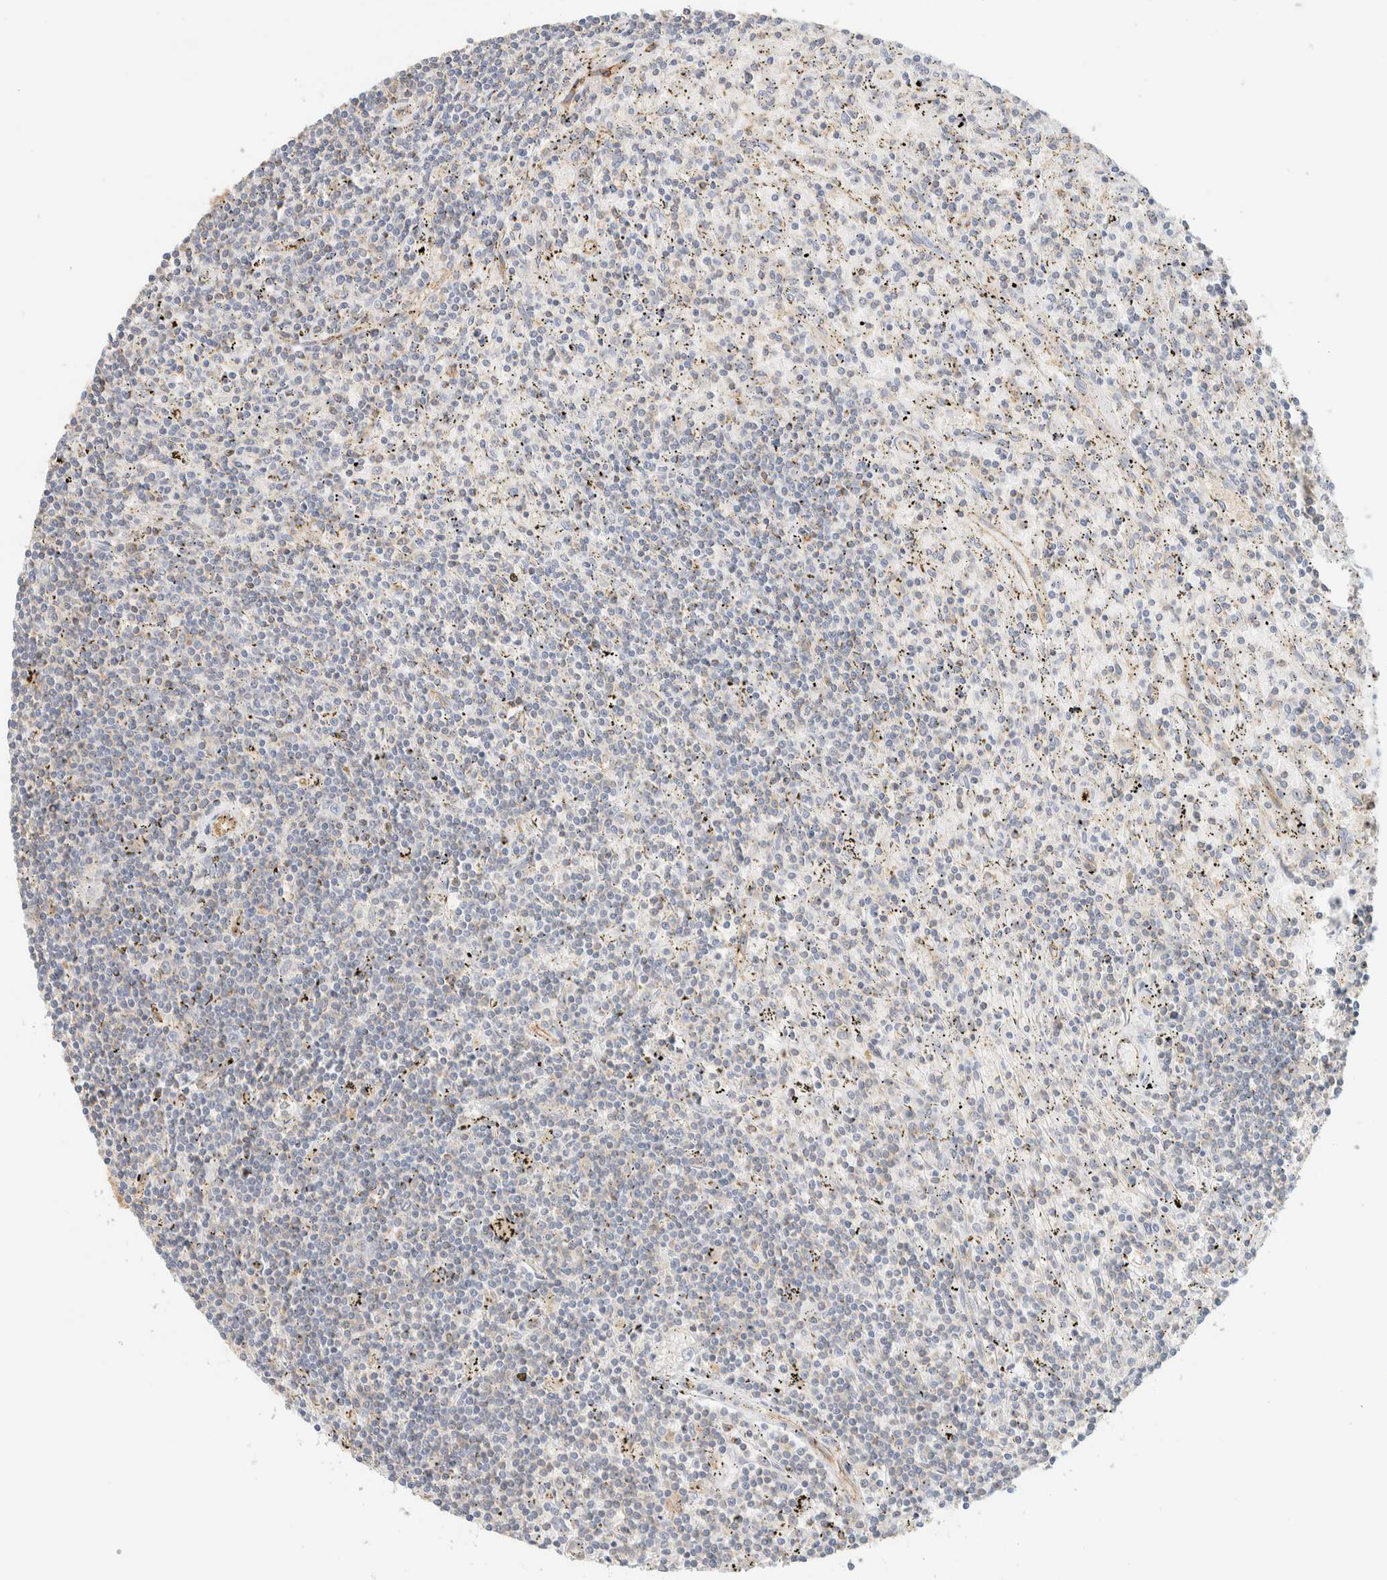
{"staining": {"intensity": "weak", "quantity": "<25%", "location": "cytoplasmic/membranous"}, "tissue": "lymphoma", "cell_type": "Tumor cells", "image_type": "cancer", "snomed": [{"axis": "morphology", "description": "Malignant lymphoma, non-Hodgkin's type, Low grade"}, {"axis": "topography", "description": "Spleen"}], "caption": "Tumor cells show no significant protein expression in malignant lymphoma, non-Hodgkin's type (low-grade). (IHC, brightfield microscopy, high magnification).", "gene": "TBC1D8B", "patient": {"sex": "male", "age": 76}}